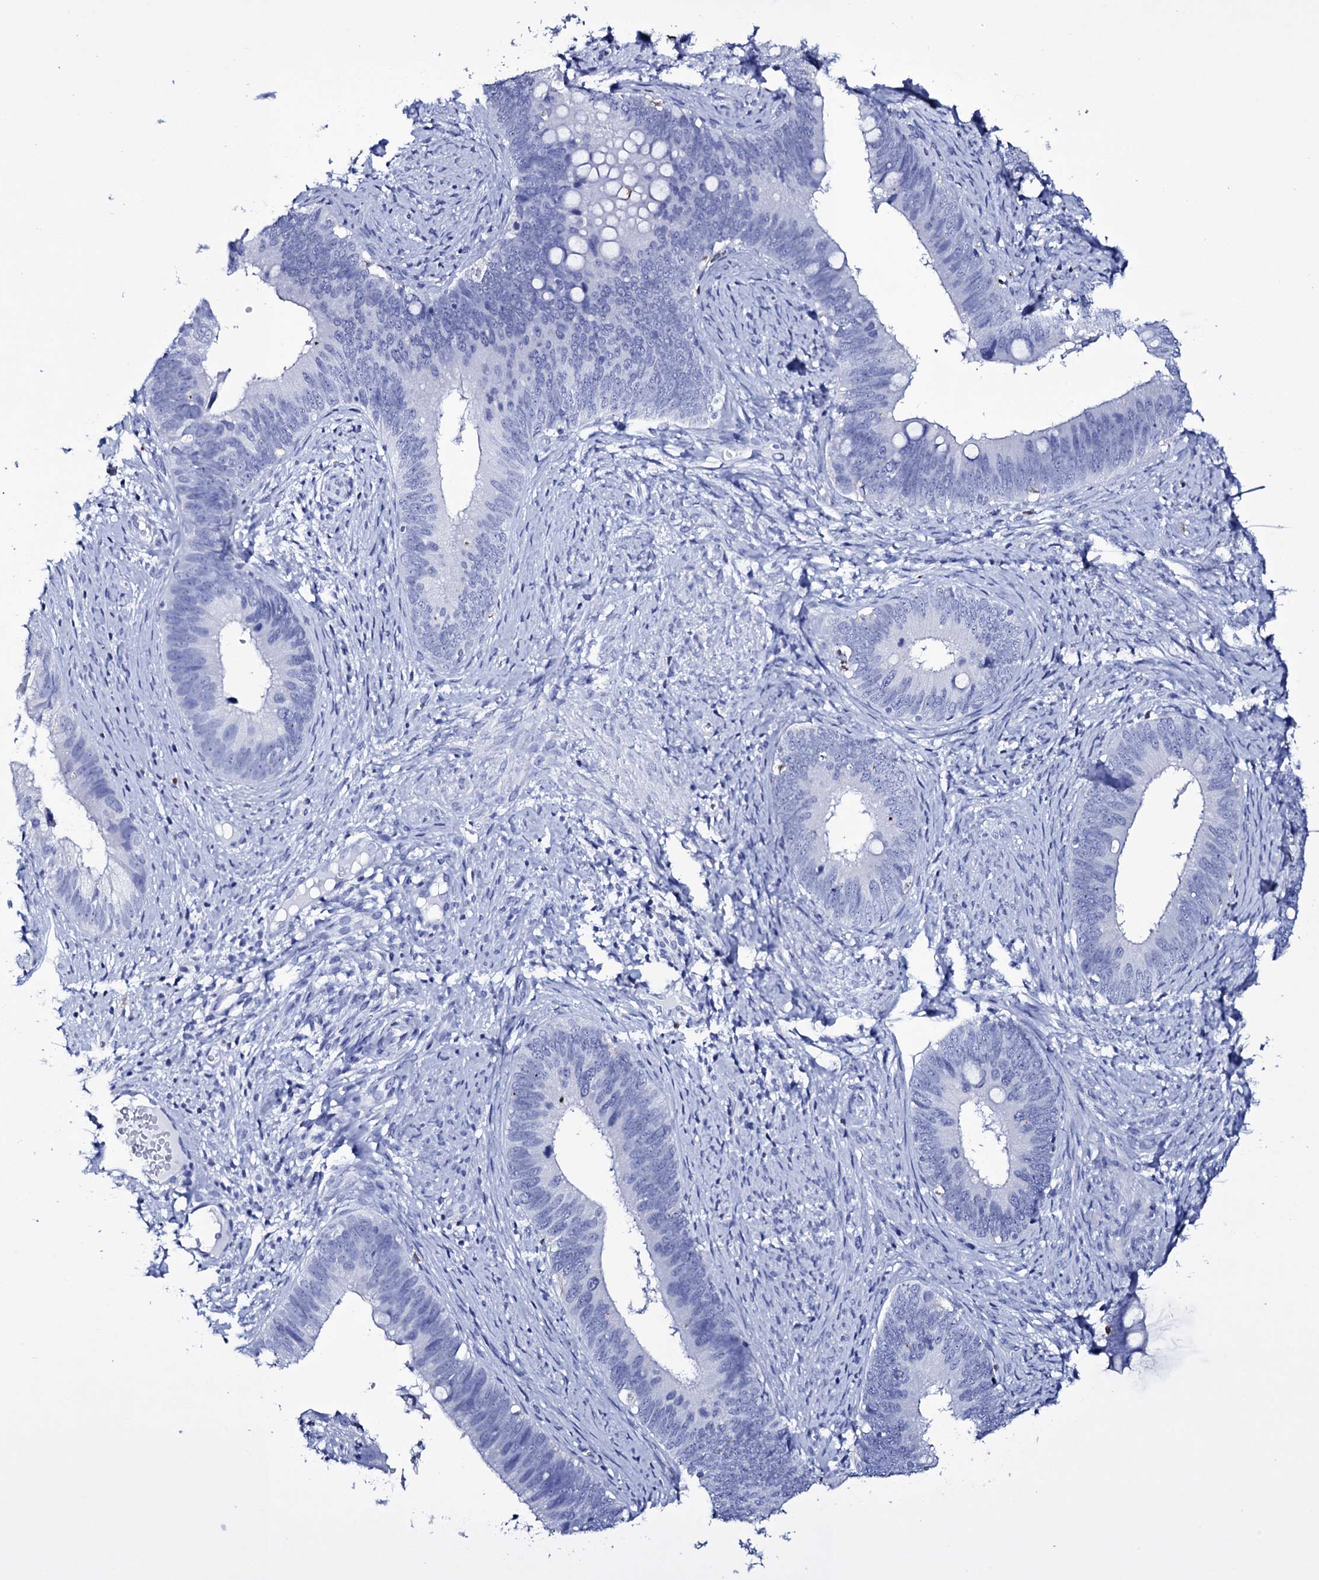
{"staining": {"intensity": "negative", "quantity": "none", "location": "none"}, "tissue": "cervical cancer", "cell_type": "Tumor cells", "image_type": "cancer", "snomed": [{"axis": "morphology", "description": "Adenocarcinoma, NOS"}, {"axis": "topography", "description": "Cervix"}], "caption": "Immunohistochemistry of human adenocarcinoma (cervical) shows no staining in tumor cells.", "gene": "ITPRID2", "patient": {"sex": "female", "age": 42}}